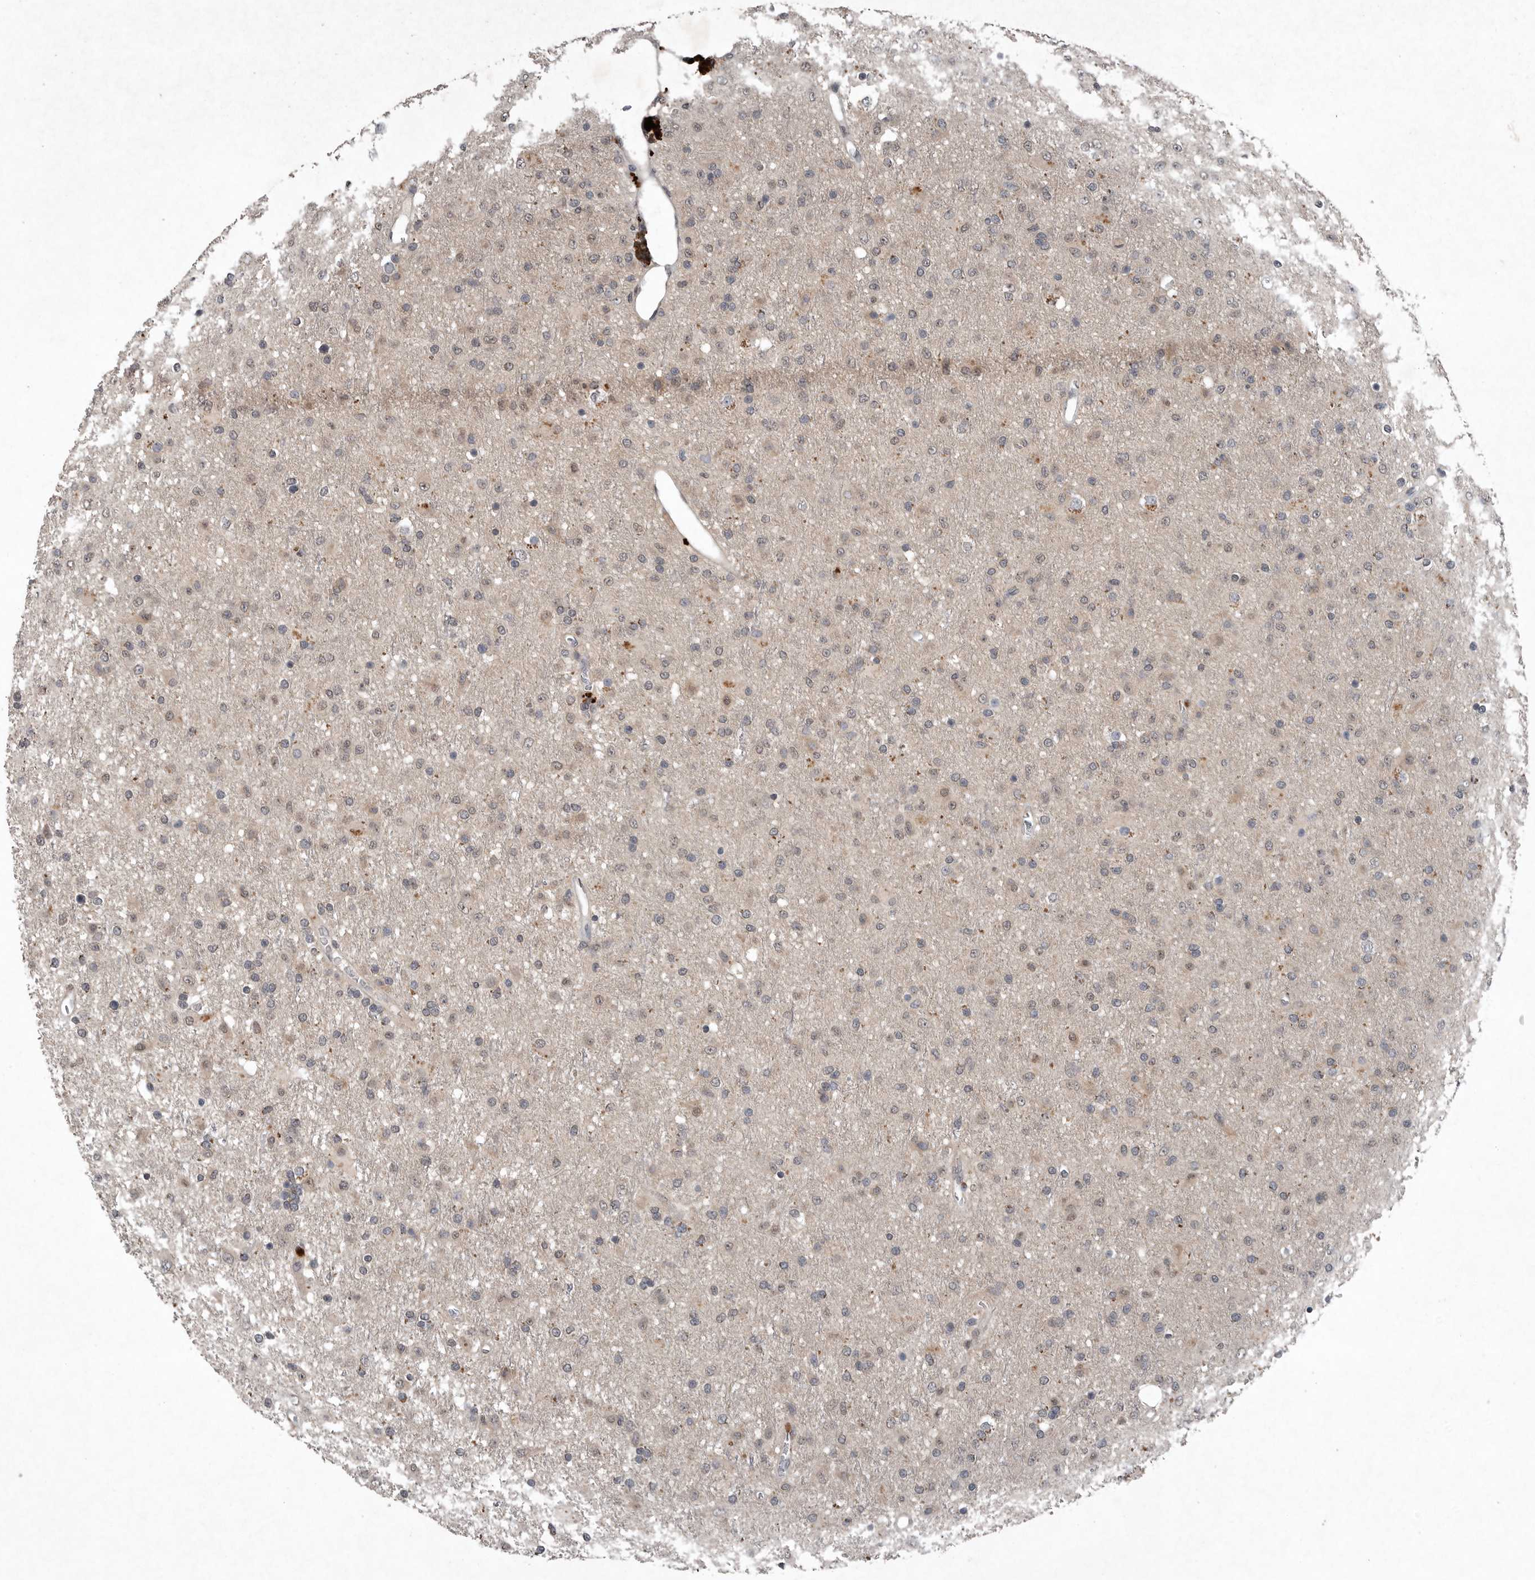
{"staining": {"intensity": "weak", "quantity": "<25%", "location": "cytoplasmic/membranous"}, "tissue": "glioma", "cell_type": "Tumor cells", "image_type": "cancer", "snomed": [{"axis": "morphology", "description": "Glioma, malignant, Low grade"}, {"axis": "topography", "description": "Brain"}], "caption": "Tumor cells show no significant protein staining in glioma.", "gene": "SCP2", "patient": {"sex": "male", "age": 65}}